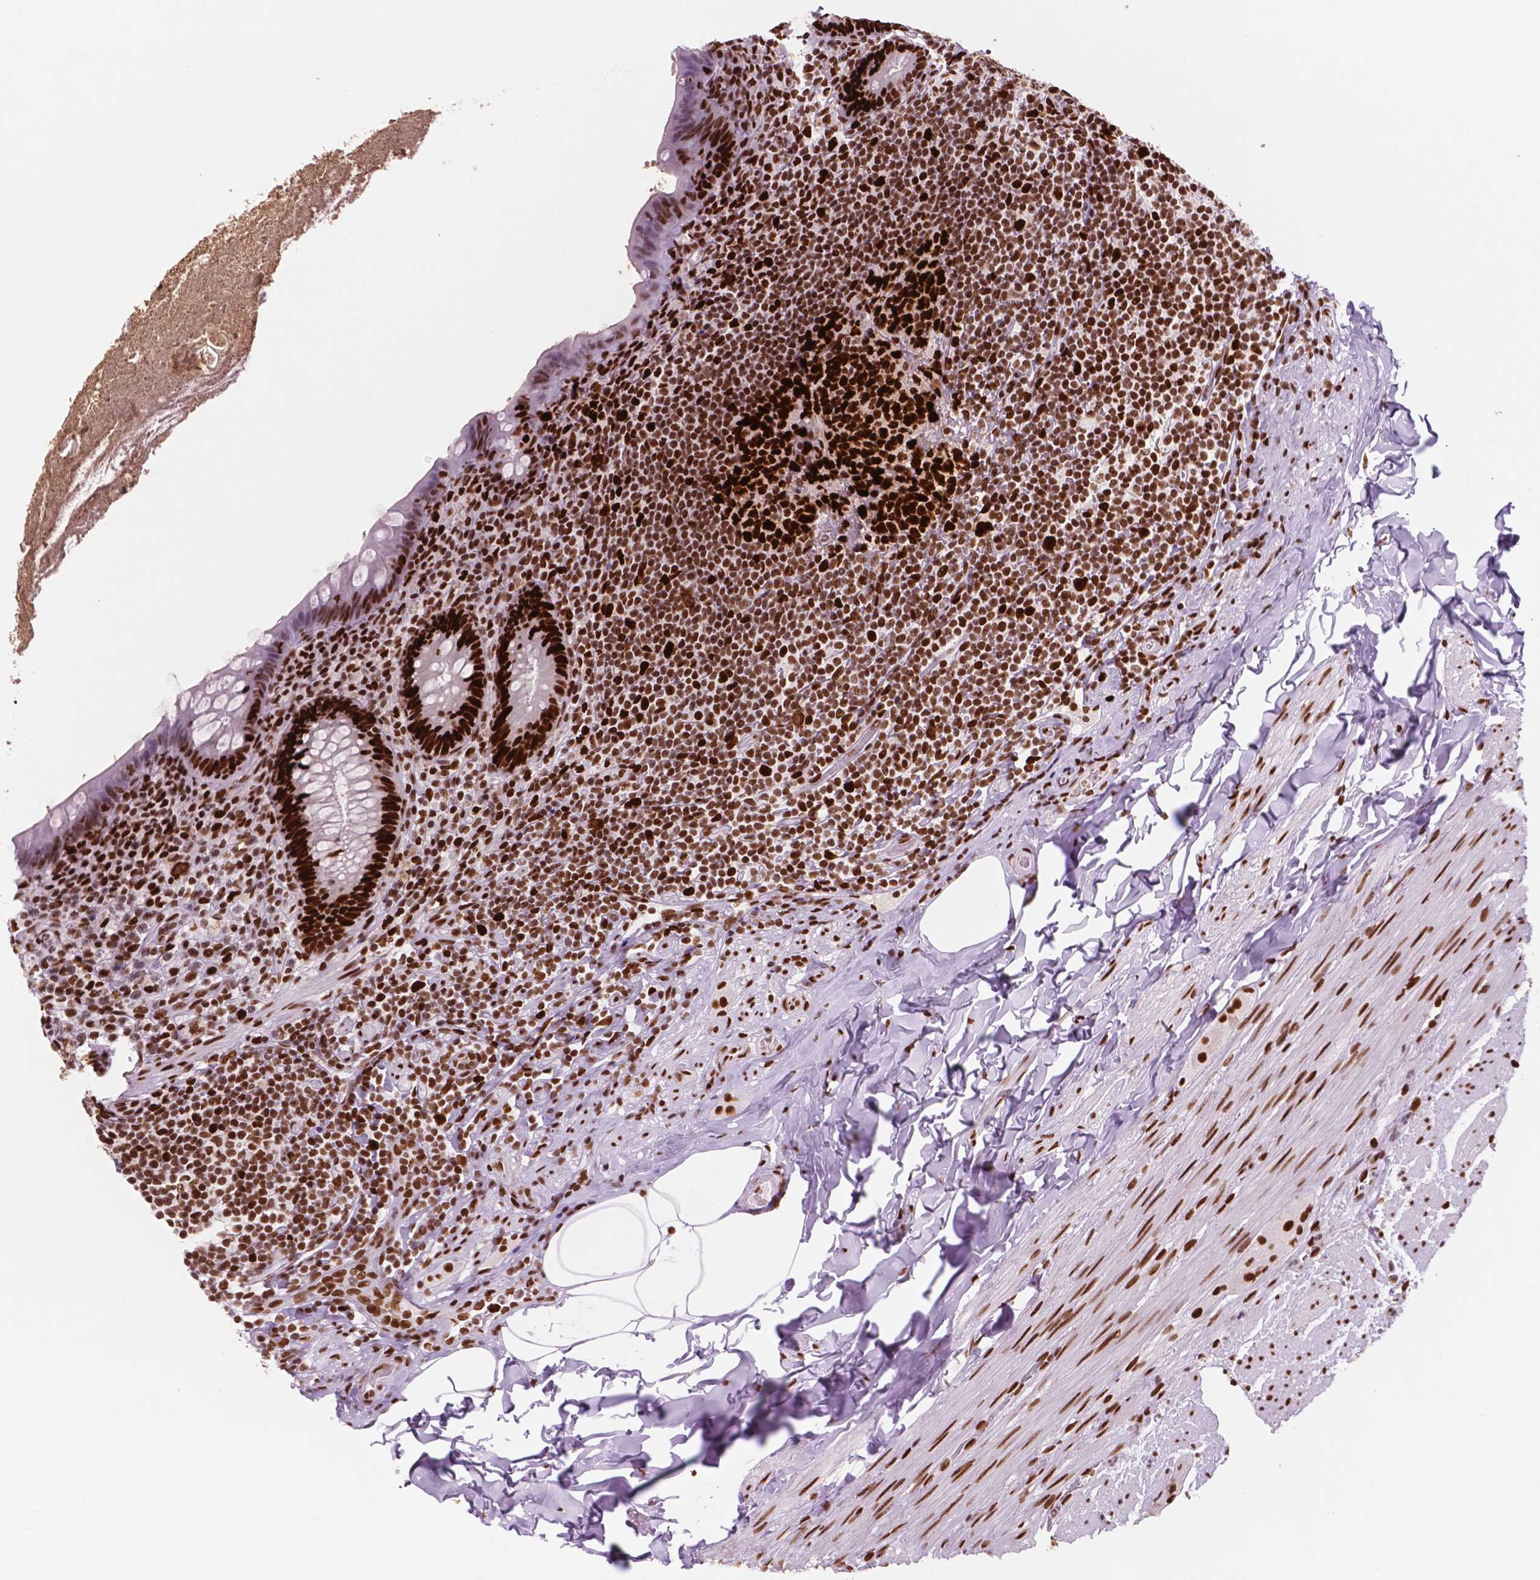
{"staining": {"intensity": "strong", "quantity": ">75%", "location": "nuclear"}, "tissue": "appendix", "cell_type": "Glandular cells", "image_type": "normal", "snomed": [{"axis": "morphology", "description": "Normal tissue, NOS"}, {"axis": "topography", "description": "Appendix"}], "caption": "The micrograph shows immunohistochemical staining of benign appendix. There is strong nuclear expression is identified in about >75% of glandular cells.", "gene": "MSH6", "patient": {"sex": "male", "age": 47}}